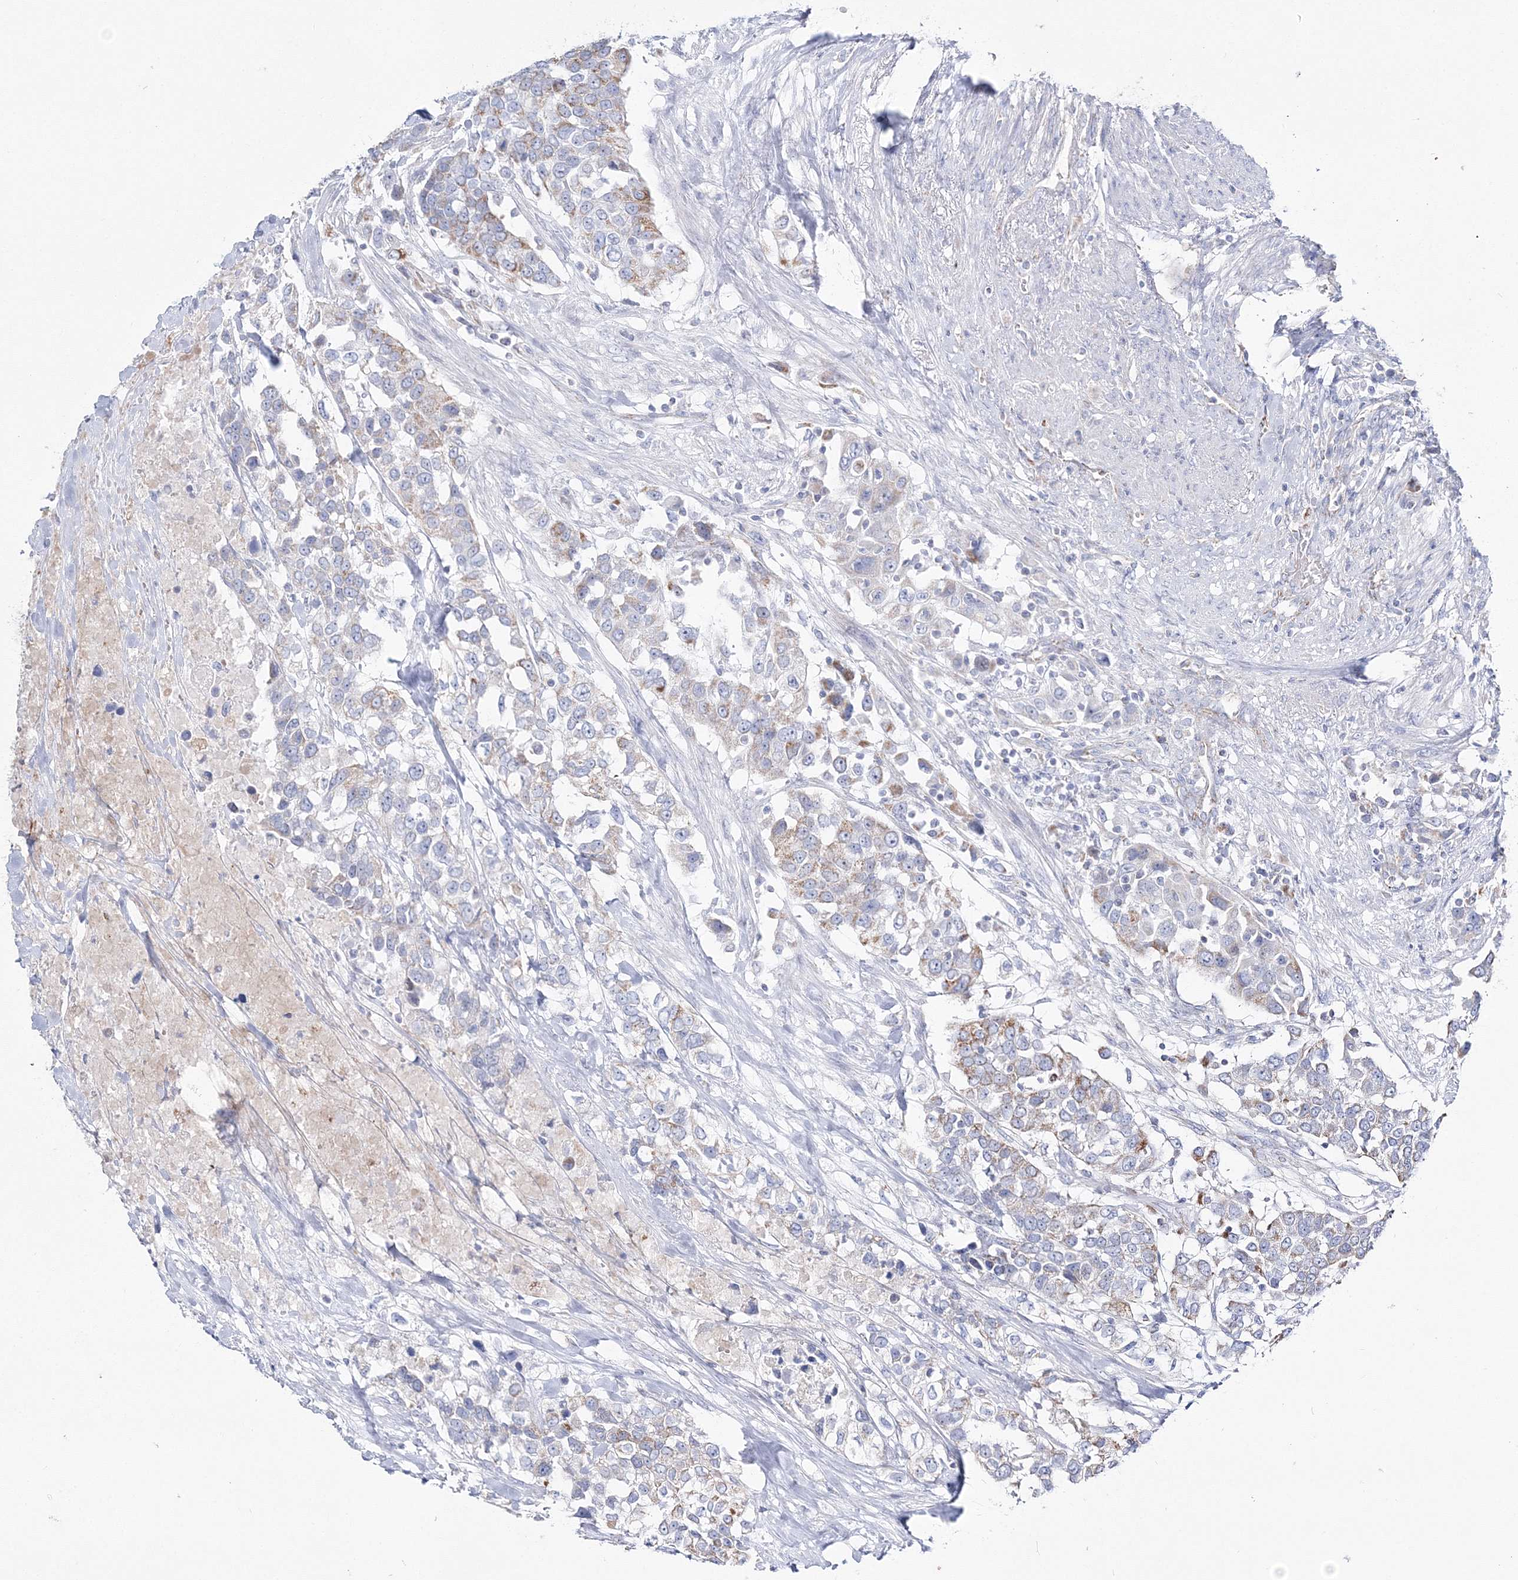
{"staining": {"intensity": "weak", "quantity": "25%-75%", "location": "cytoplasmic/membranous"}, "tissue": "urothelial cancer", "cell_type": "Tumor cells", "image_type": "cancer", "snomed": [{"axis": "morphology", "description": "Urothelial carcinoma, High grade"}, {"axis": "topography", "description": "Urinary bladder"}], "caption": "Immunohistochemical staining of human urothelial carcinoma (high-grade) displays low levels of weak cytoplasmic/membranous protein positivity in about 25%-75% of tumor cells. Using DAB (3,3'-diaminobenzidine) (brown) and hematoxylin (blue) stains, captured at high magnification using brightfield microscopy.", "gene": "HIBCH", "patient": {"sex": "female", "age": 80}}